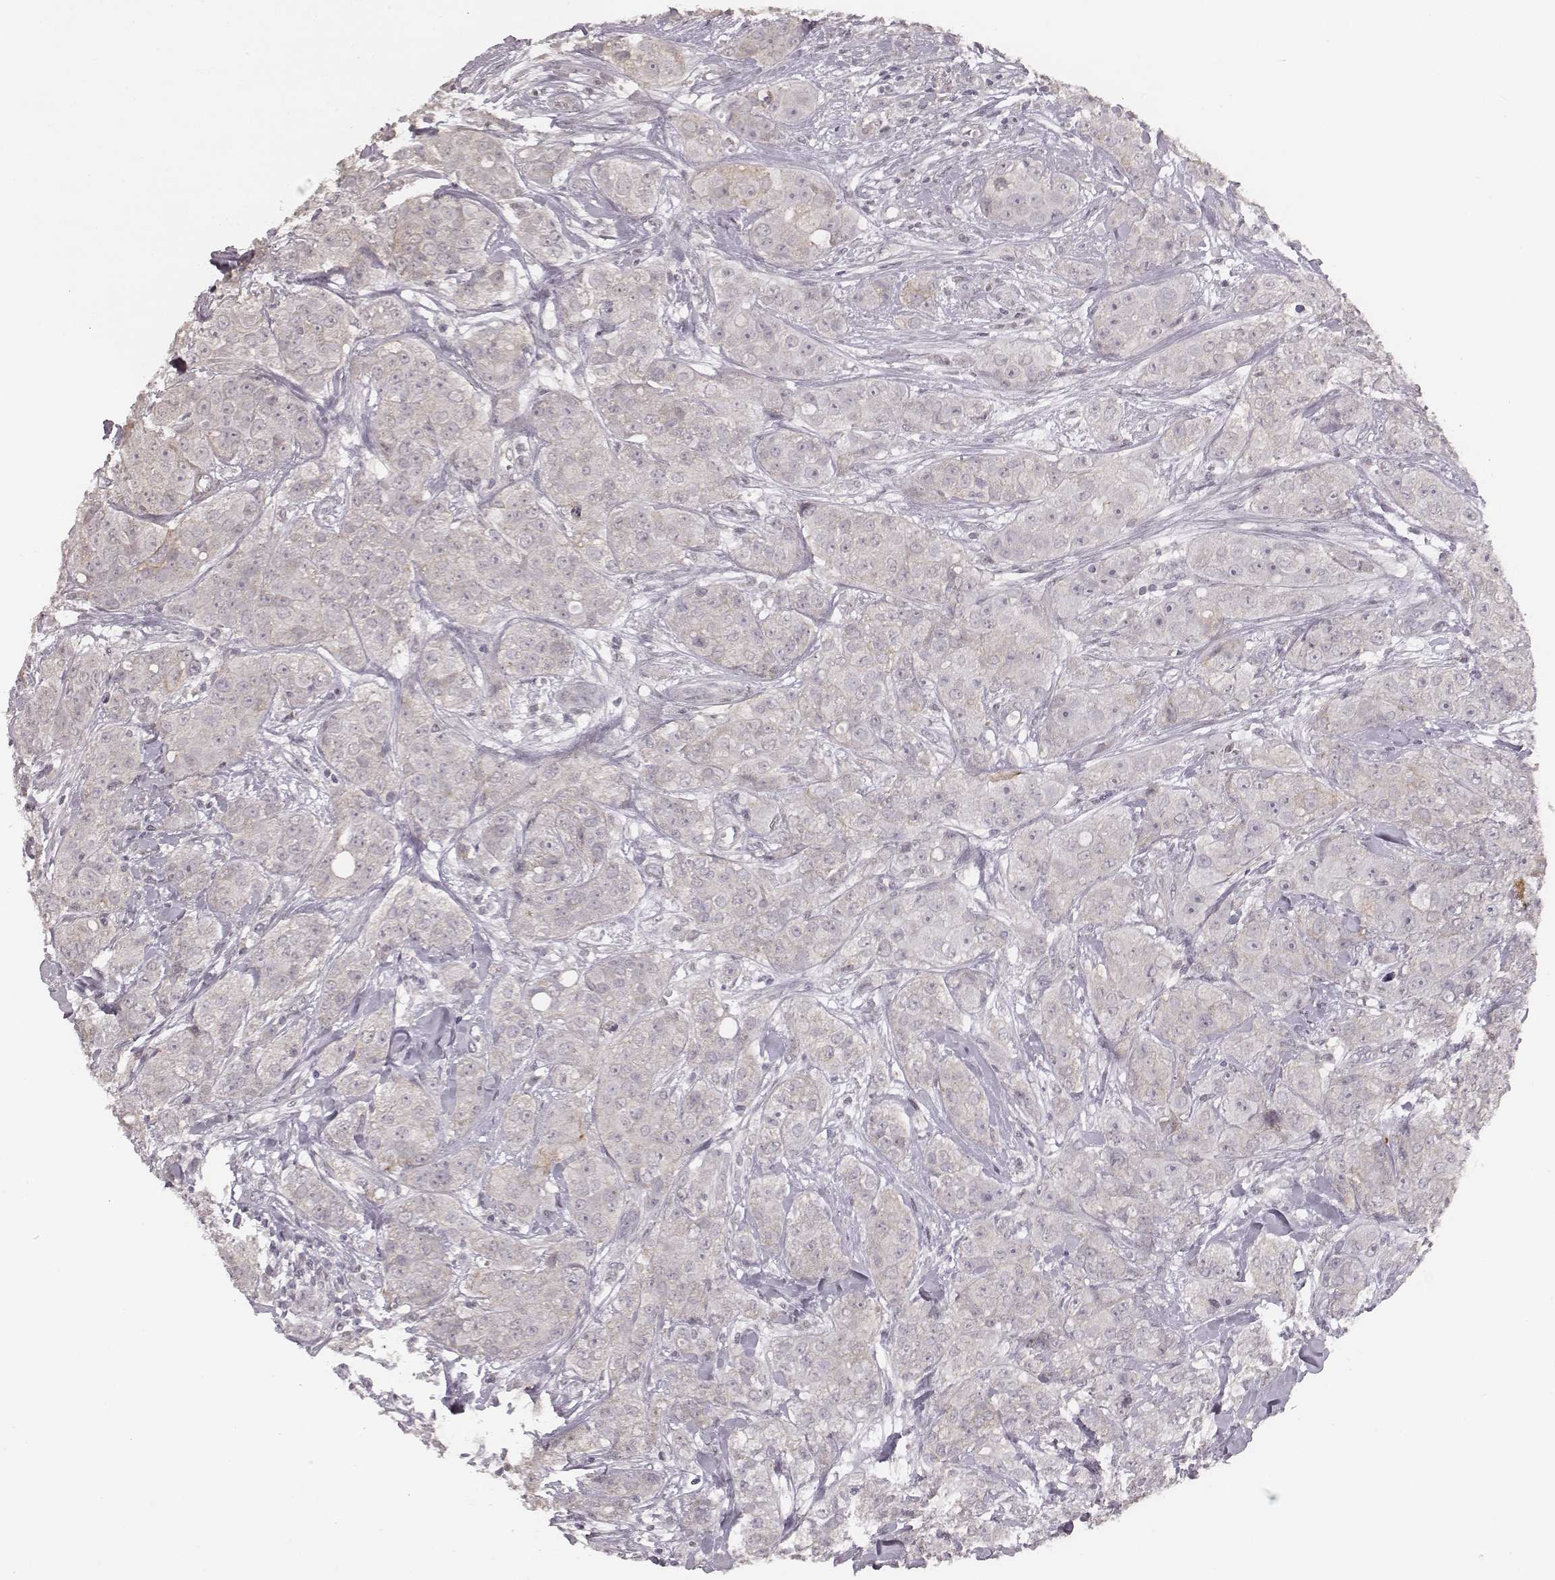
{"staining": {"intensity": "weak", "quantity": "<25%", "location": "cytoplasmic/membranous"}, "tissue": "breast cancer", "cell_type": "Tumor cells", "image_type": "cancer", "snomed": [{"axis": "morphology", "description": "Duct carcinoma"}, {"axis": "topography", "description": "Breast"}], "caption": "Invasive ductal carcinoma (breast) was stained to show a protein in brown. There is no significant positivity in tumor cells.", "gene": "SLC7A4", "patient": {"sex": "female", "age": 43}}